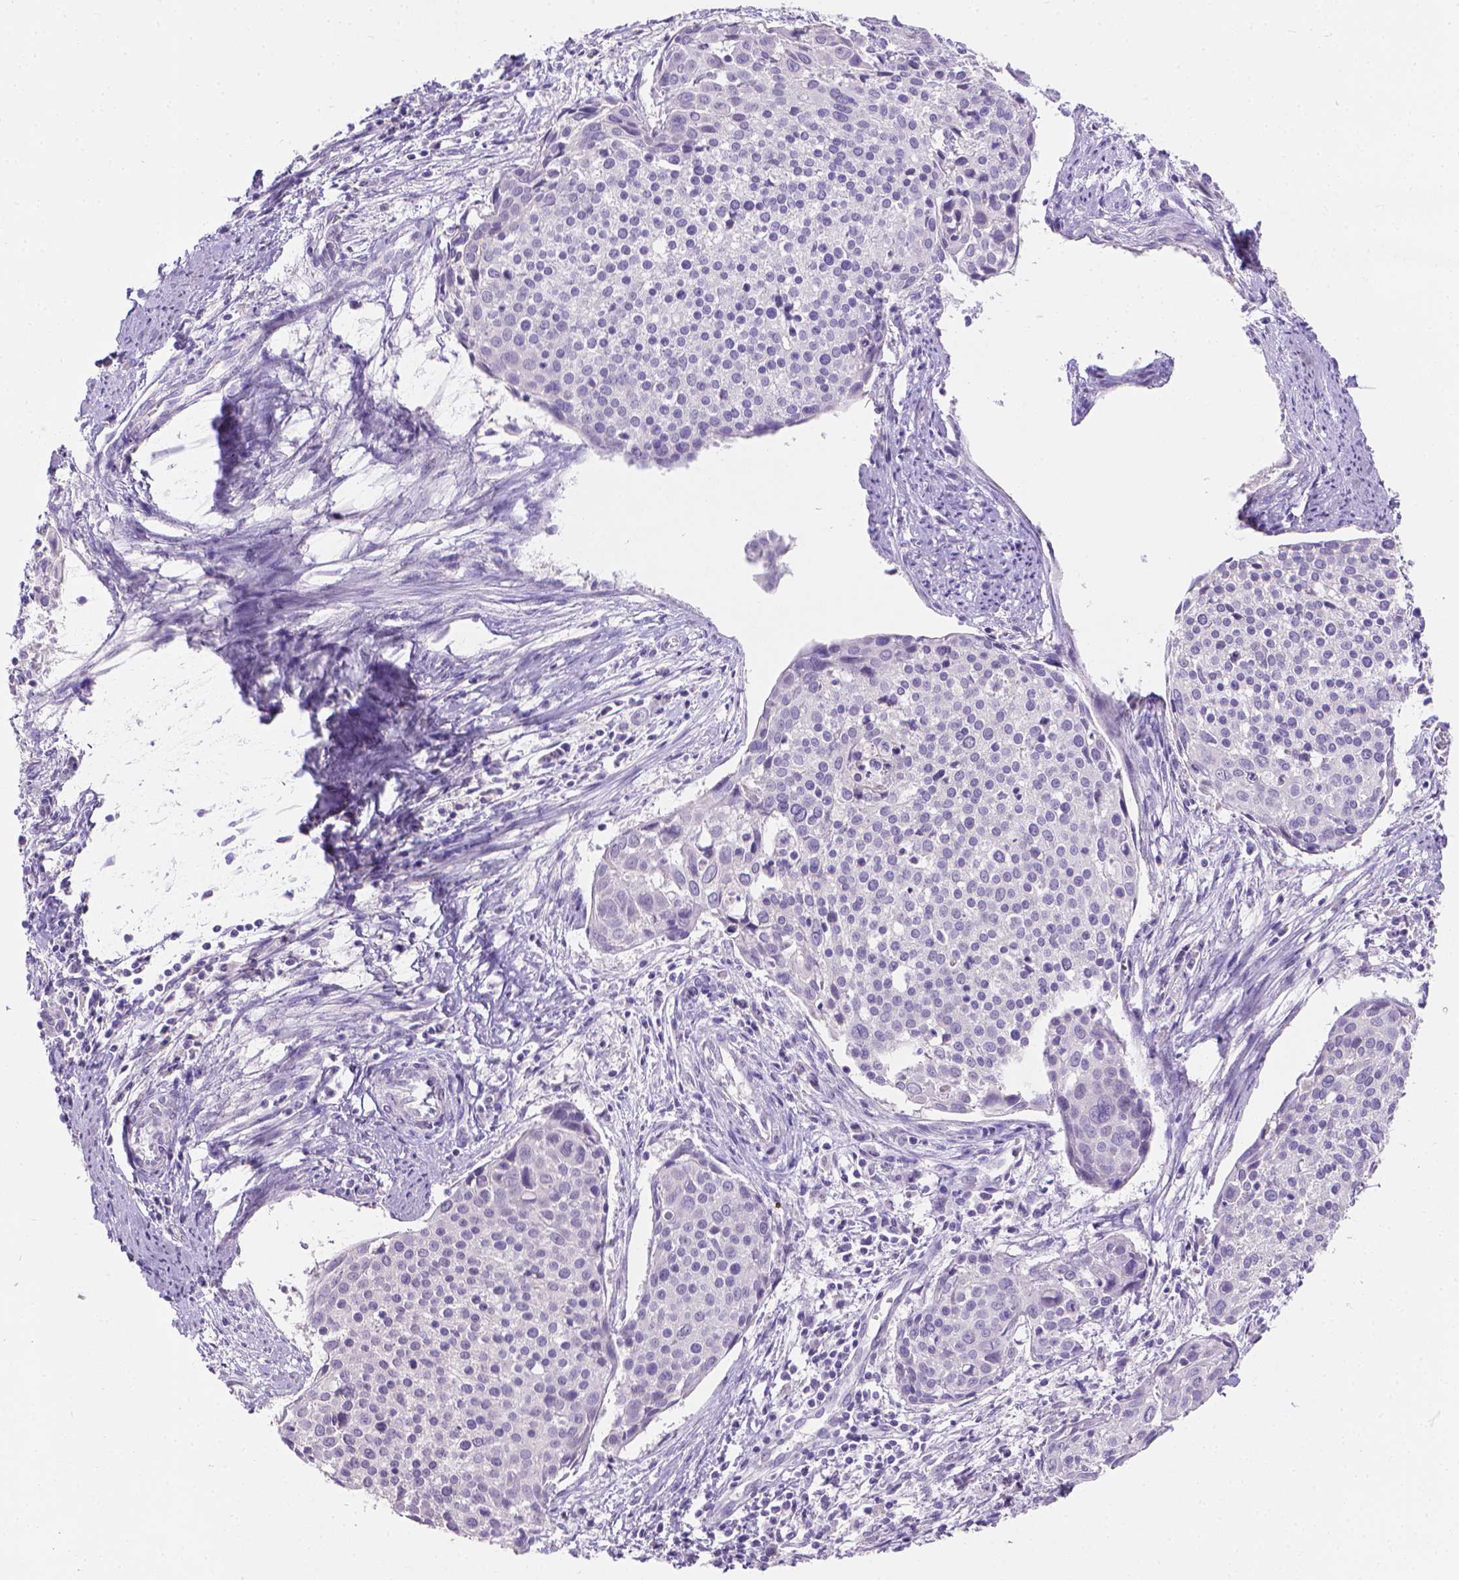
{"staining": {"intensity": "negative", "quantity": "none", "location": "none"}, "tissue": "cervical cancer", "cell_type": "Tumor cells", "image_type": "cancer", "snomed": [{"axis": "morphology", "description": "Squamous cell carcinoma, NOS"}, {"axis": "topography", "description": "Cervix"}], "caption": "The micrograph shows no staining of tumor cells in cervical cancer.", "gene": "TNNI2", "patient": {"sex": "female", "age": 39}}